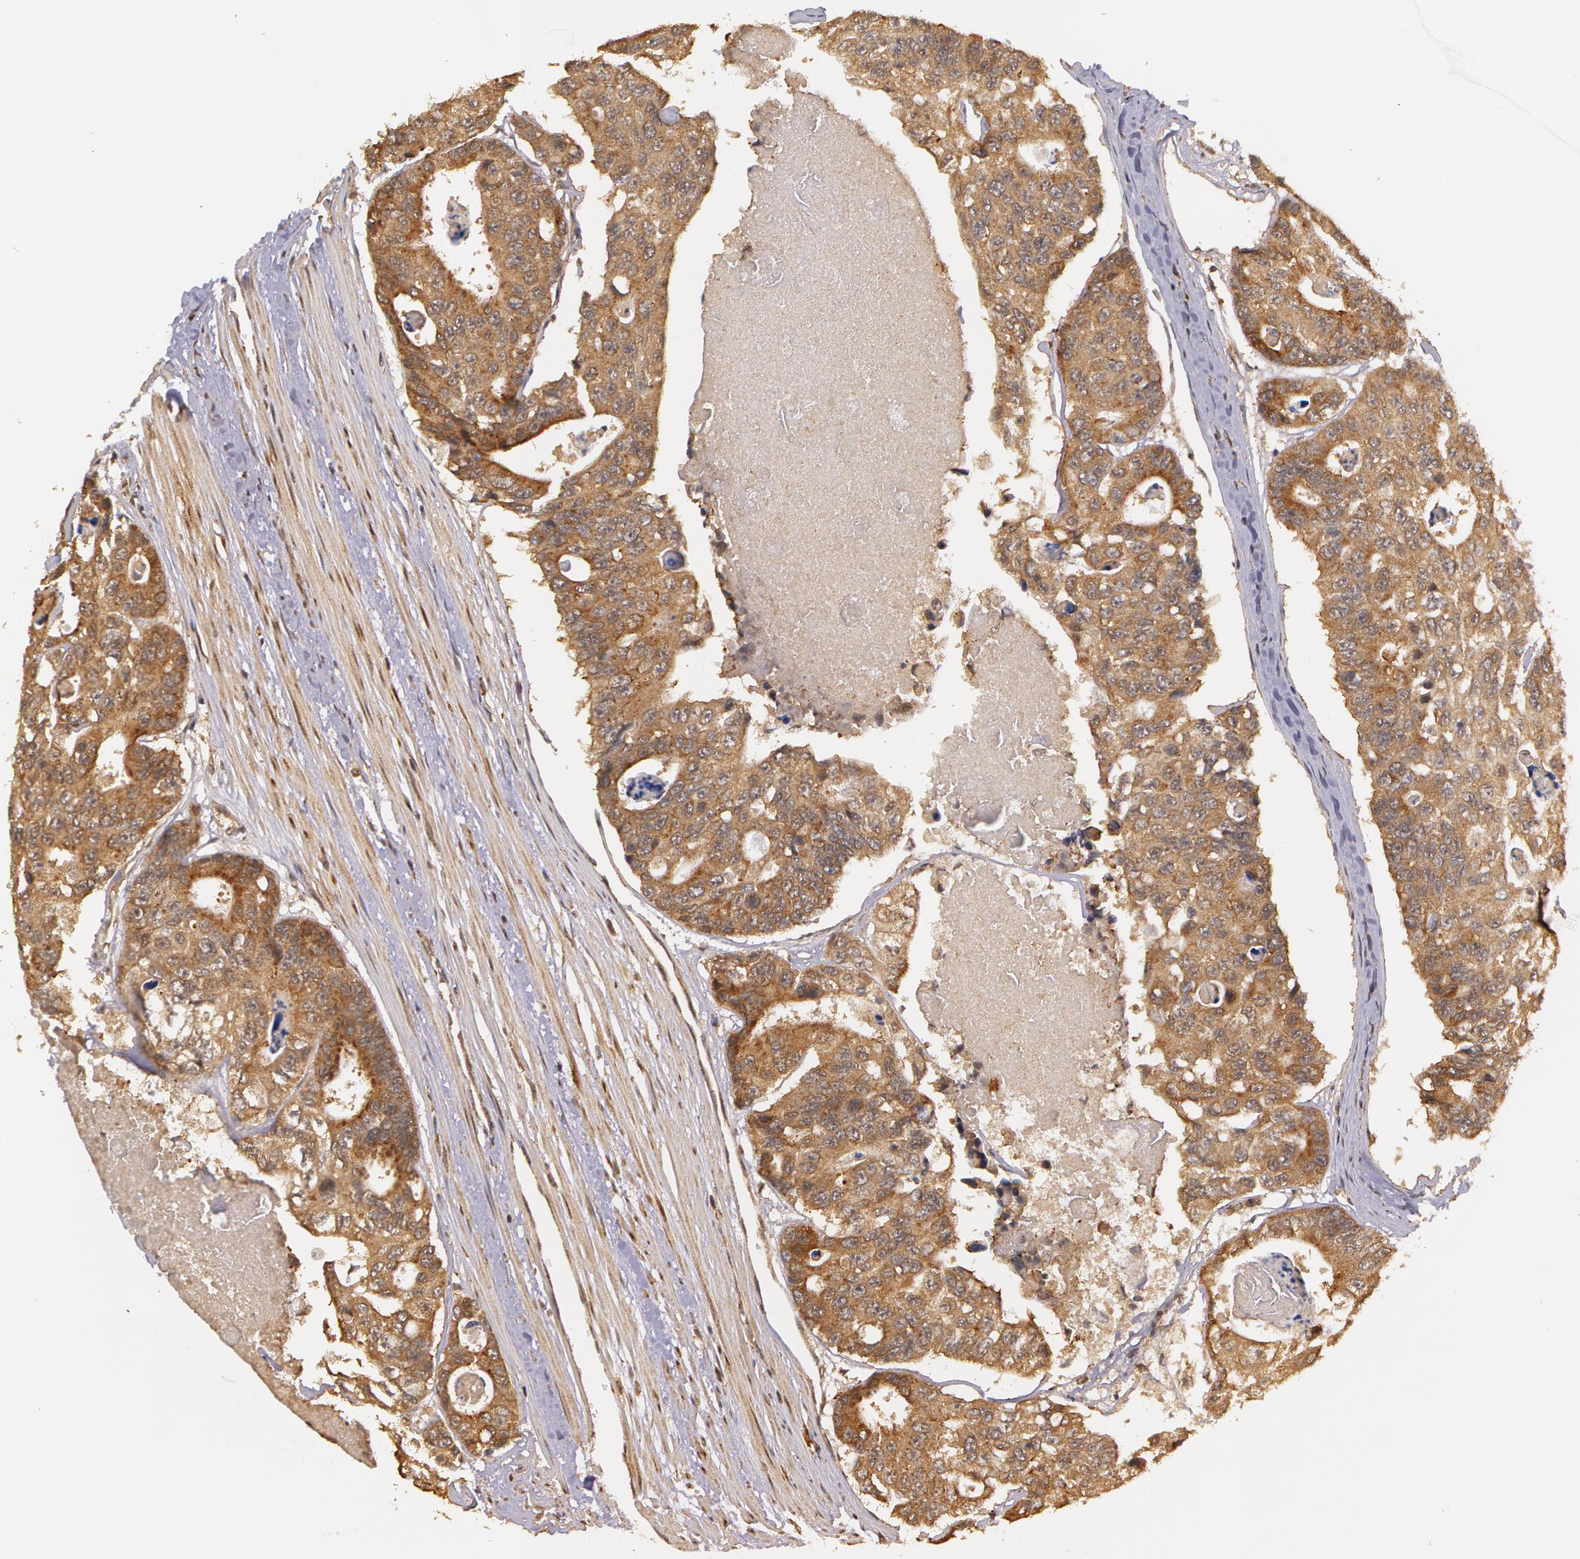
{"staining": {"intensity": "moderate", "quantity": ">75%", "location": "cytoplasmic/membranous"}, "tissue": "colorectal cancer", "cell_type": "Tumor cells", "image_type": "cancer", "snomed": [{"axis": "morphology", "description": "Adenocarcinoma, NOS"}, {"axis": "topography", "description": "Colon"}], "caption": "Protein staining displays moderate cytoplasmic/membranous expression in about >75% of tumor cells in colorectal adenocarcinoma.", "gene": "ASCC2", "patient": {"sex": "female", "age": 86}}